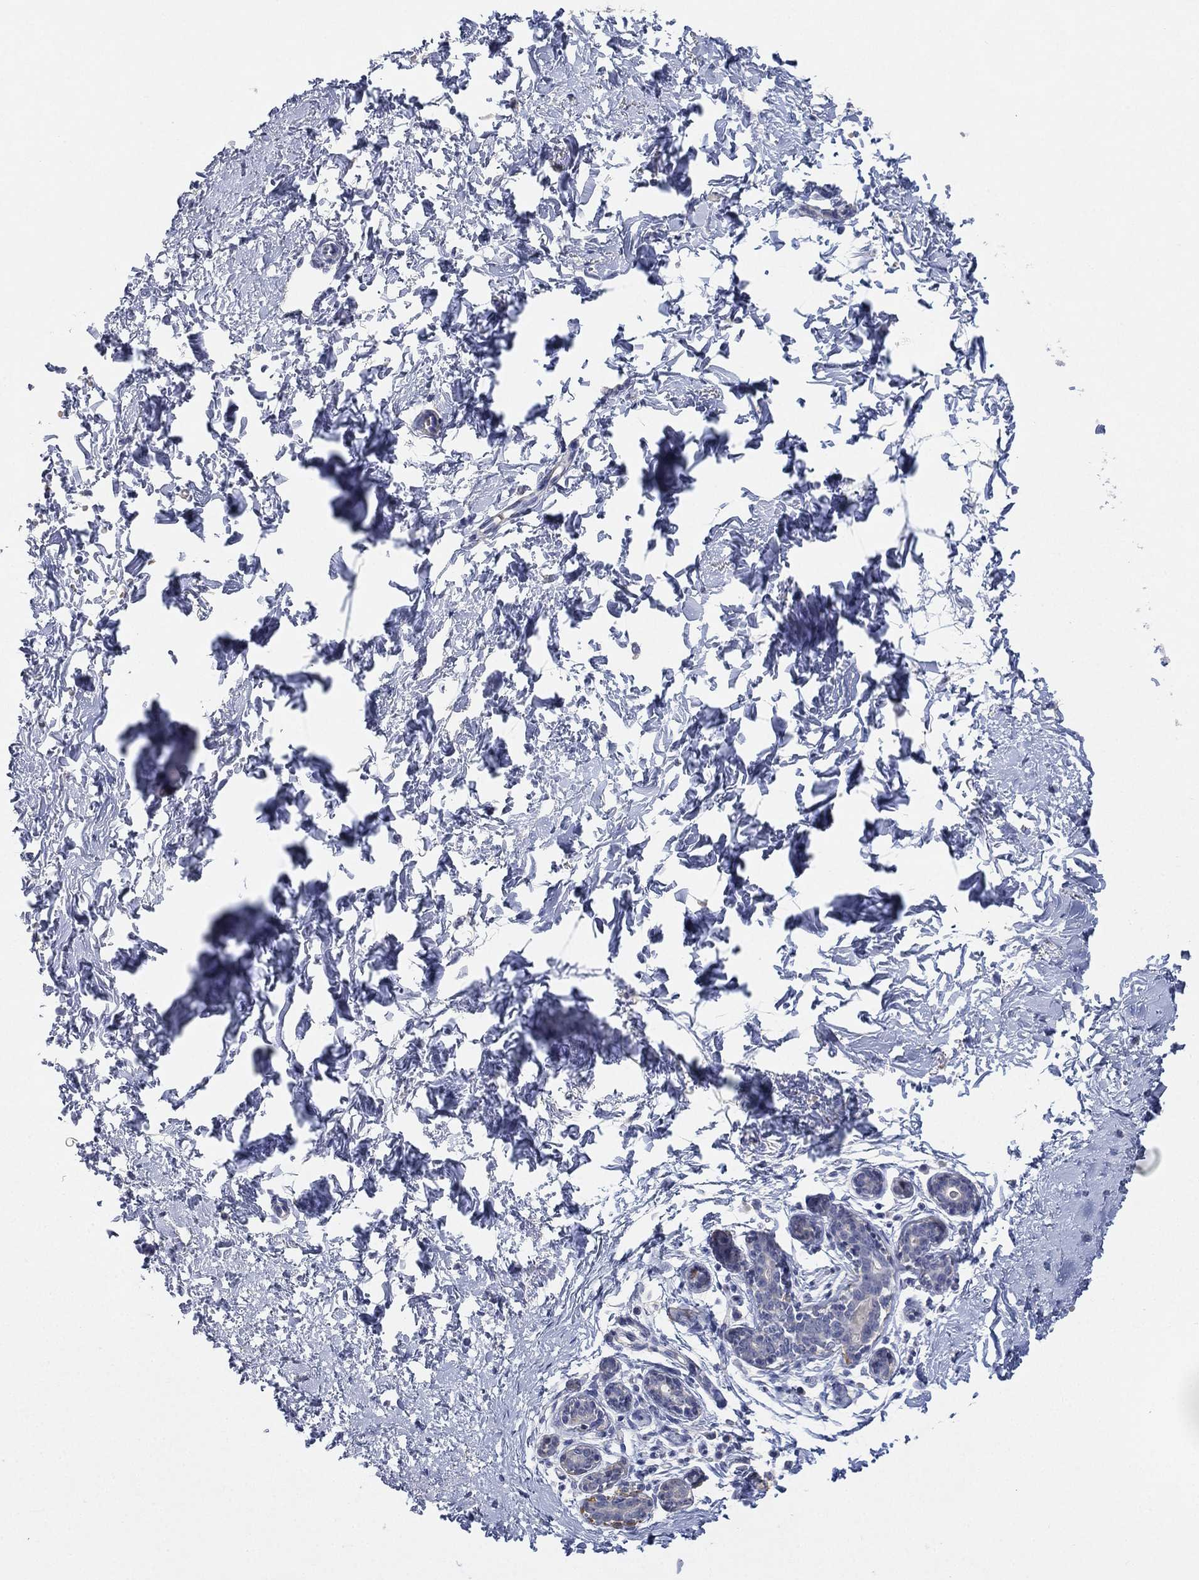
{"staining": {"intensity": "negative", "quantity": "none", "location": "none"}, "tissue": "breast", "cell_type": "Adipocytes", "image_type": "normal", "snomed": [{"axis": "morphology", "description": "Normal tissue, NOS"}, {"axis": "topography", "description": "Breast"}], "caption": "The photomicrograph reveals no significant expression in adipocytes of breast.", "gene": "FAM187B", "patient": {"sex": "female", "age": 37}}